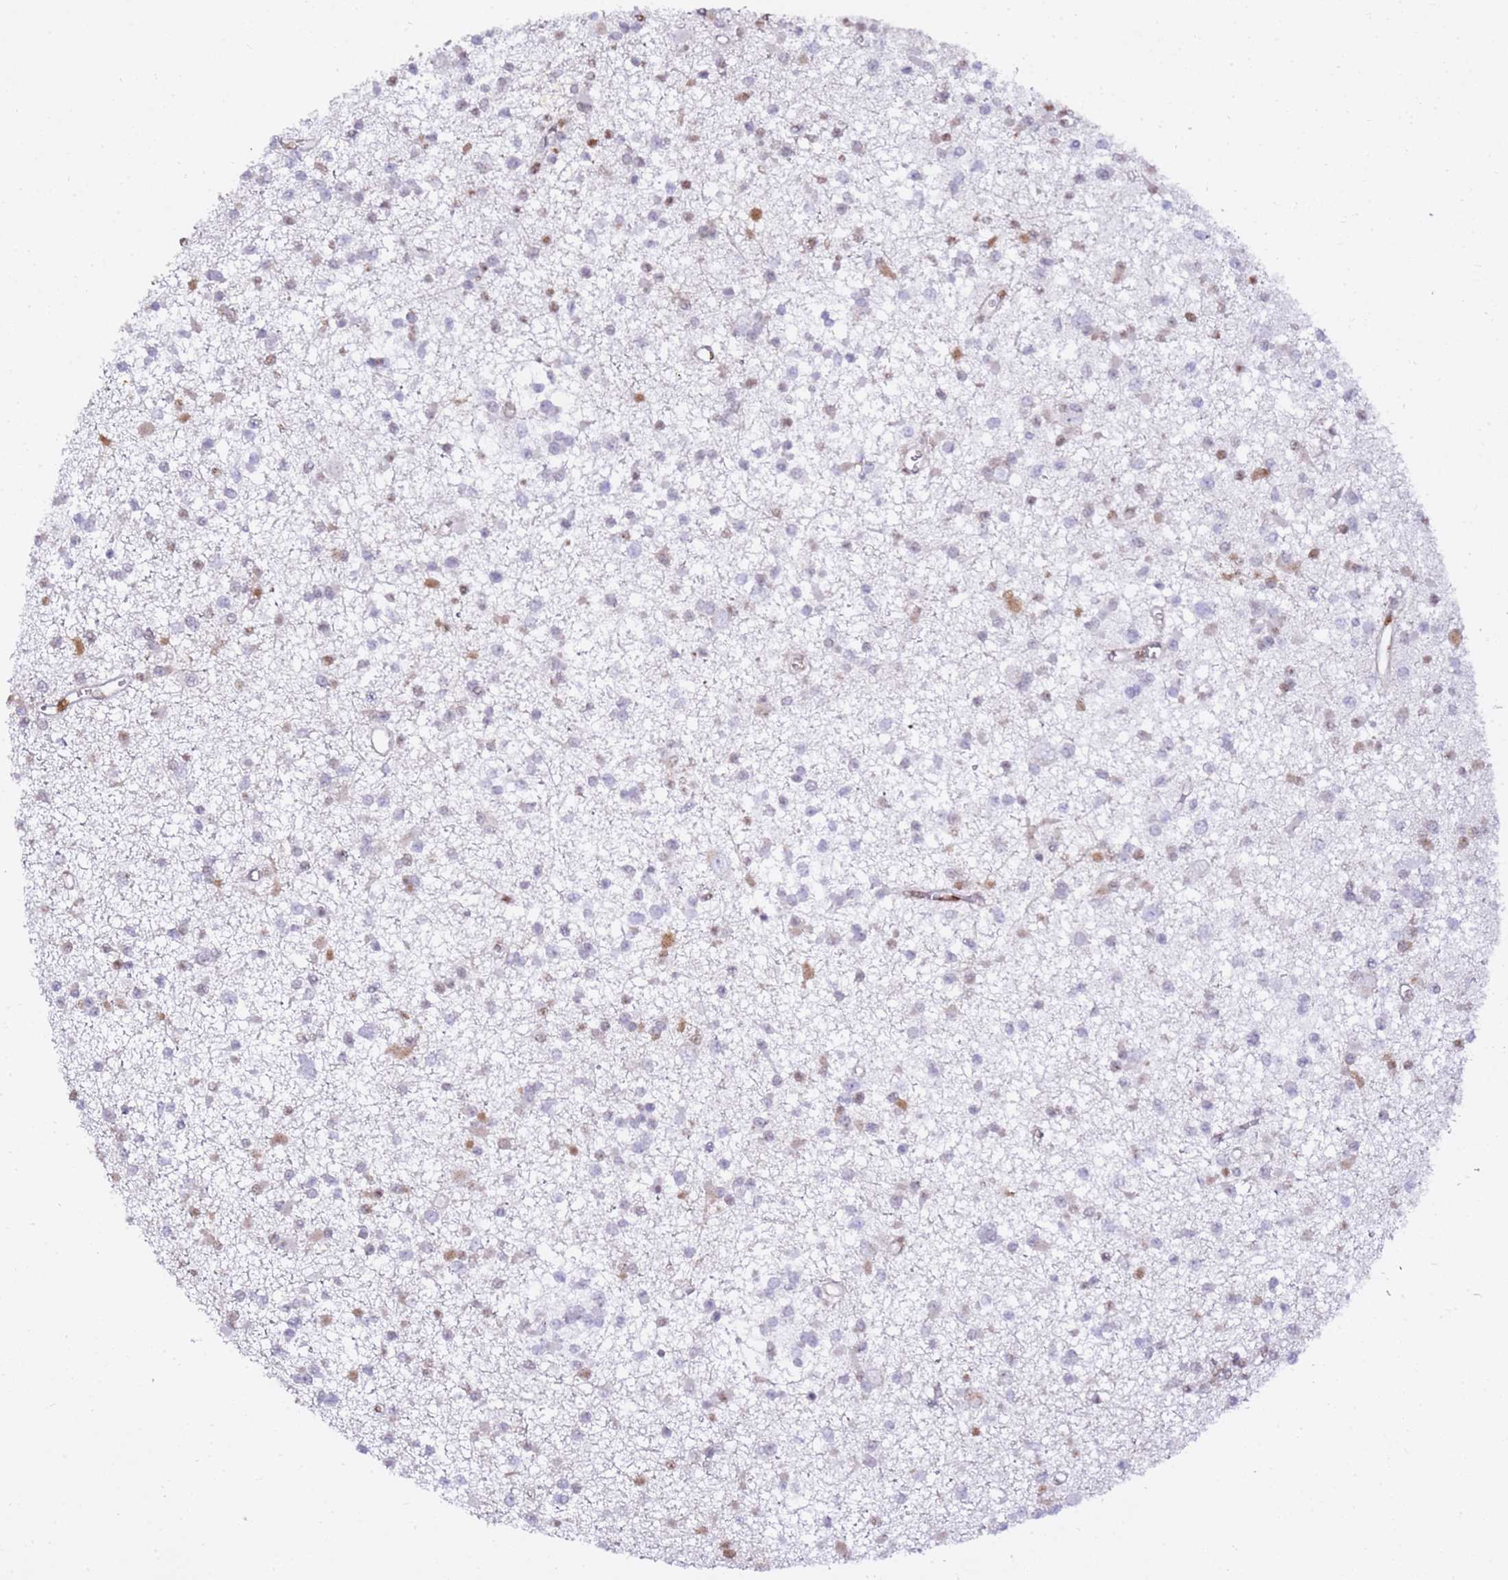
{"staining": {"intensity": "negative", "quantity": "none", "location": "none"}, "tissue": "glioma", "cell_type": "Tumor cells", "image_type": "cancer", "snomed": [{"axis": "morphology", "description": "Glioma, malignant, Low grade"}, {"axis": "topography", "description": "Brain"}], "caption": "Human malignant low-grade glioma stained for a protein using immunohistochemistry shows no staining in tumor cells.", "gene": "GBP2", "patient": {"sex": "female", "age": 22}}